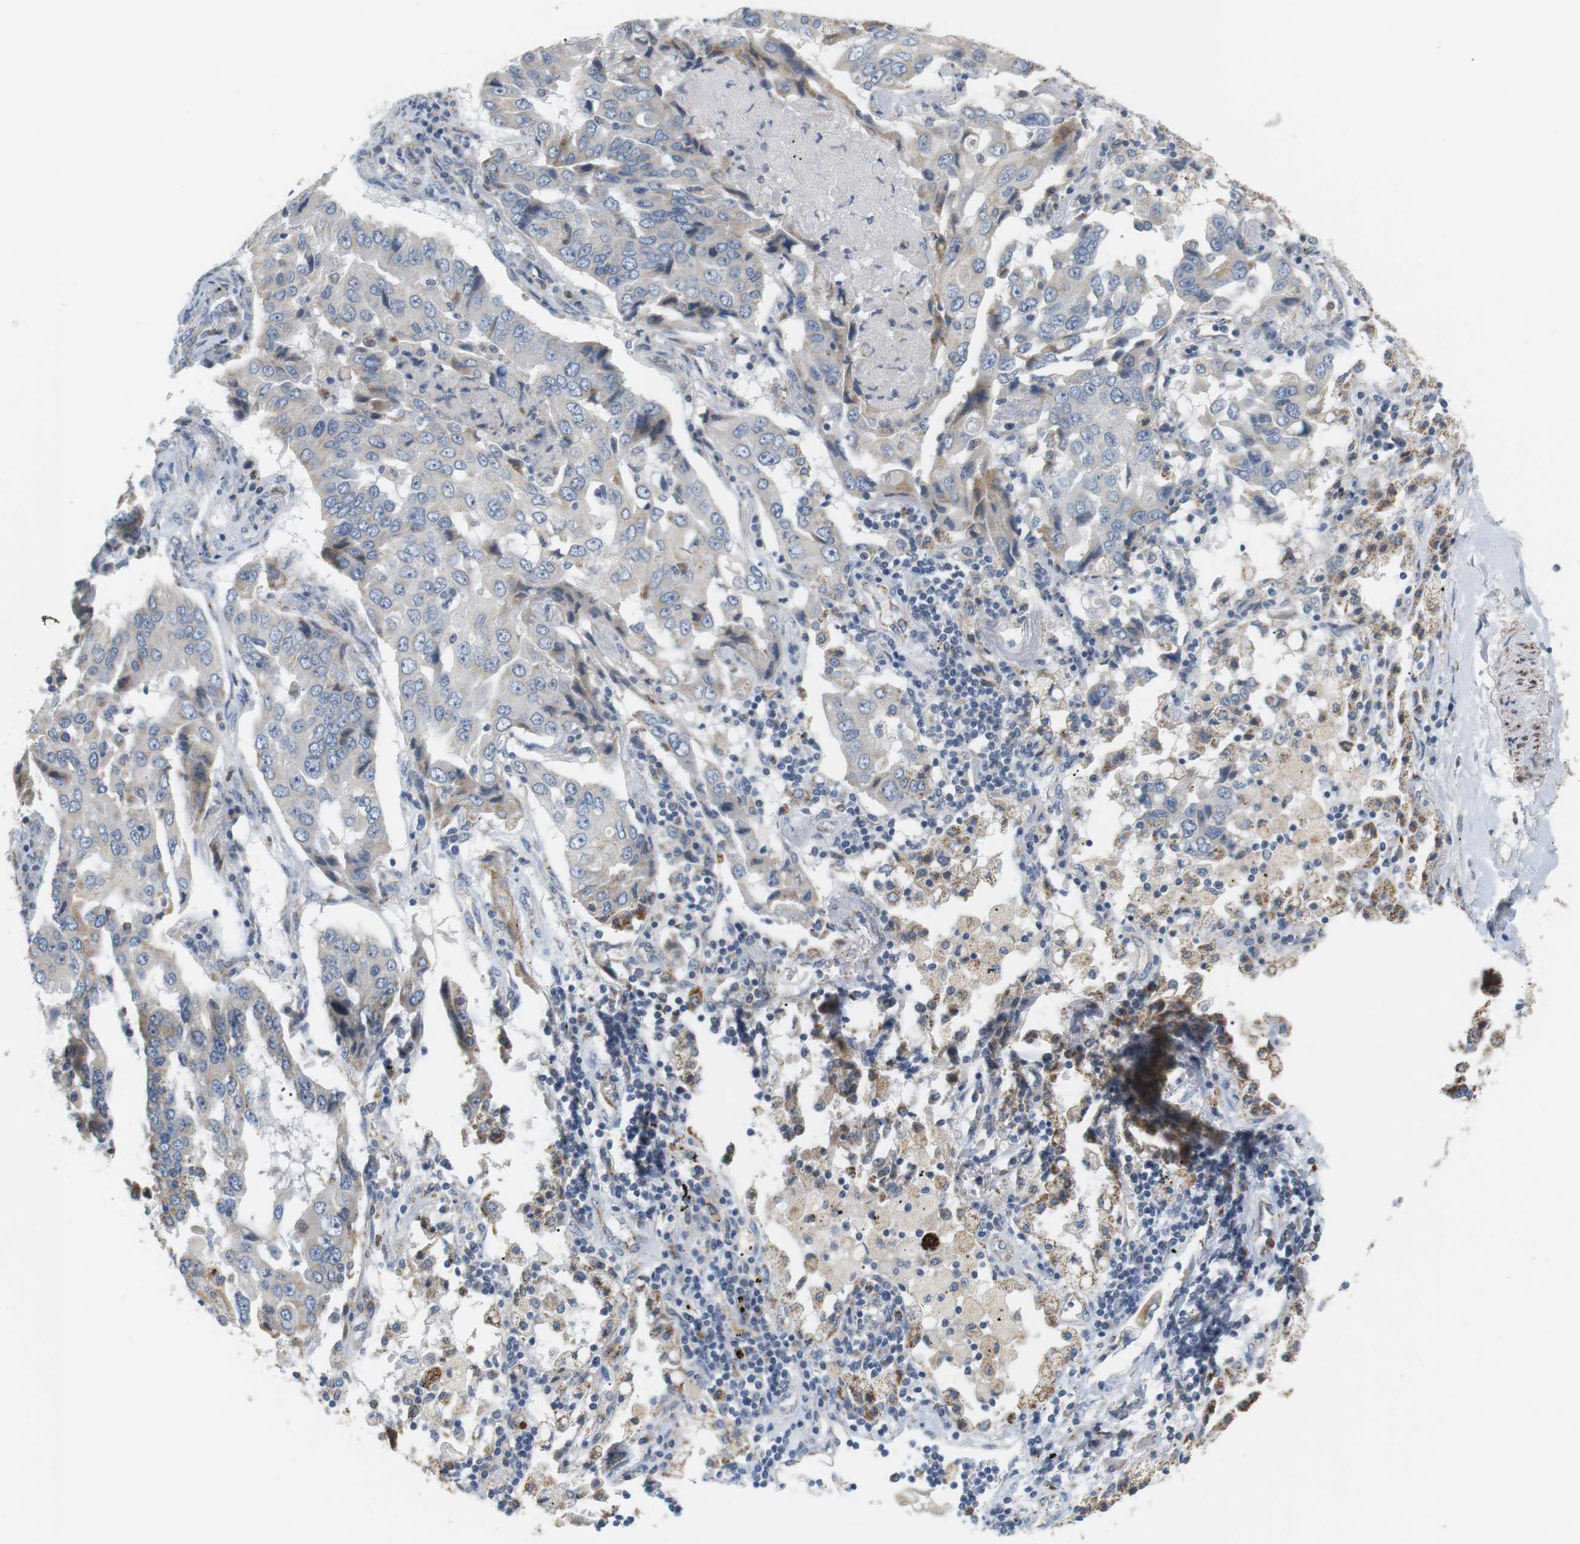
{"staining": {"intensity": "negative", "quantity": "none", "location": "none"}, "tissue": "lung cancer", "cell_type": "Tumor cells", "image_type": "cancer", "snomed": [{"axis": "morphology", "description": "Adenocarcinoma, NOS"}, {"axis": "topography", "description": "Lung"}], "caption": "An image of lung cancer (adenocarcinoma) stained for a protein reveals no brown staining in tumor cells.", "gene": "CD300E", "patient": {"sex": "female", "age": 65}}